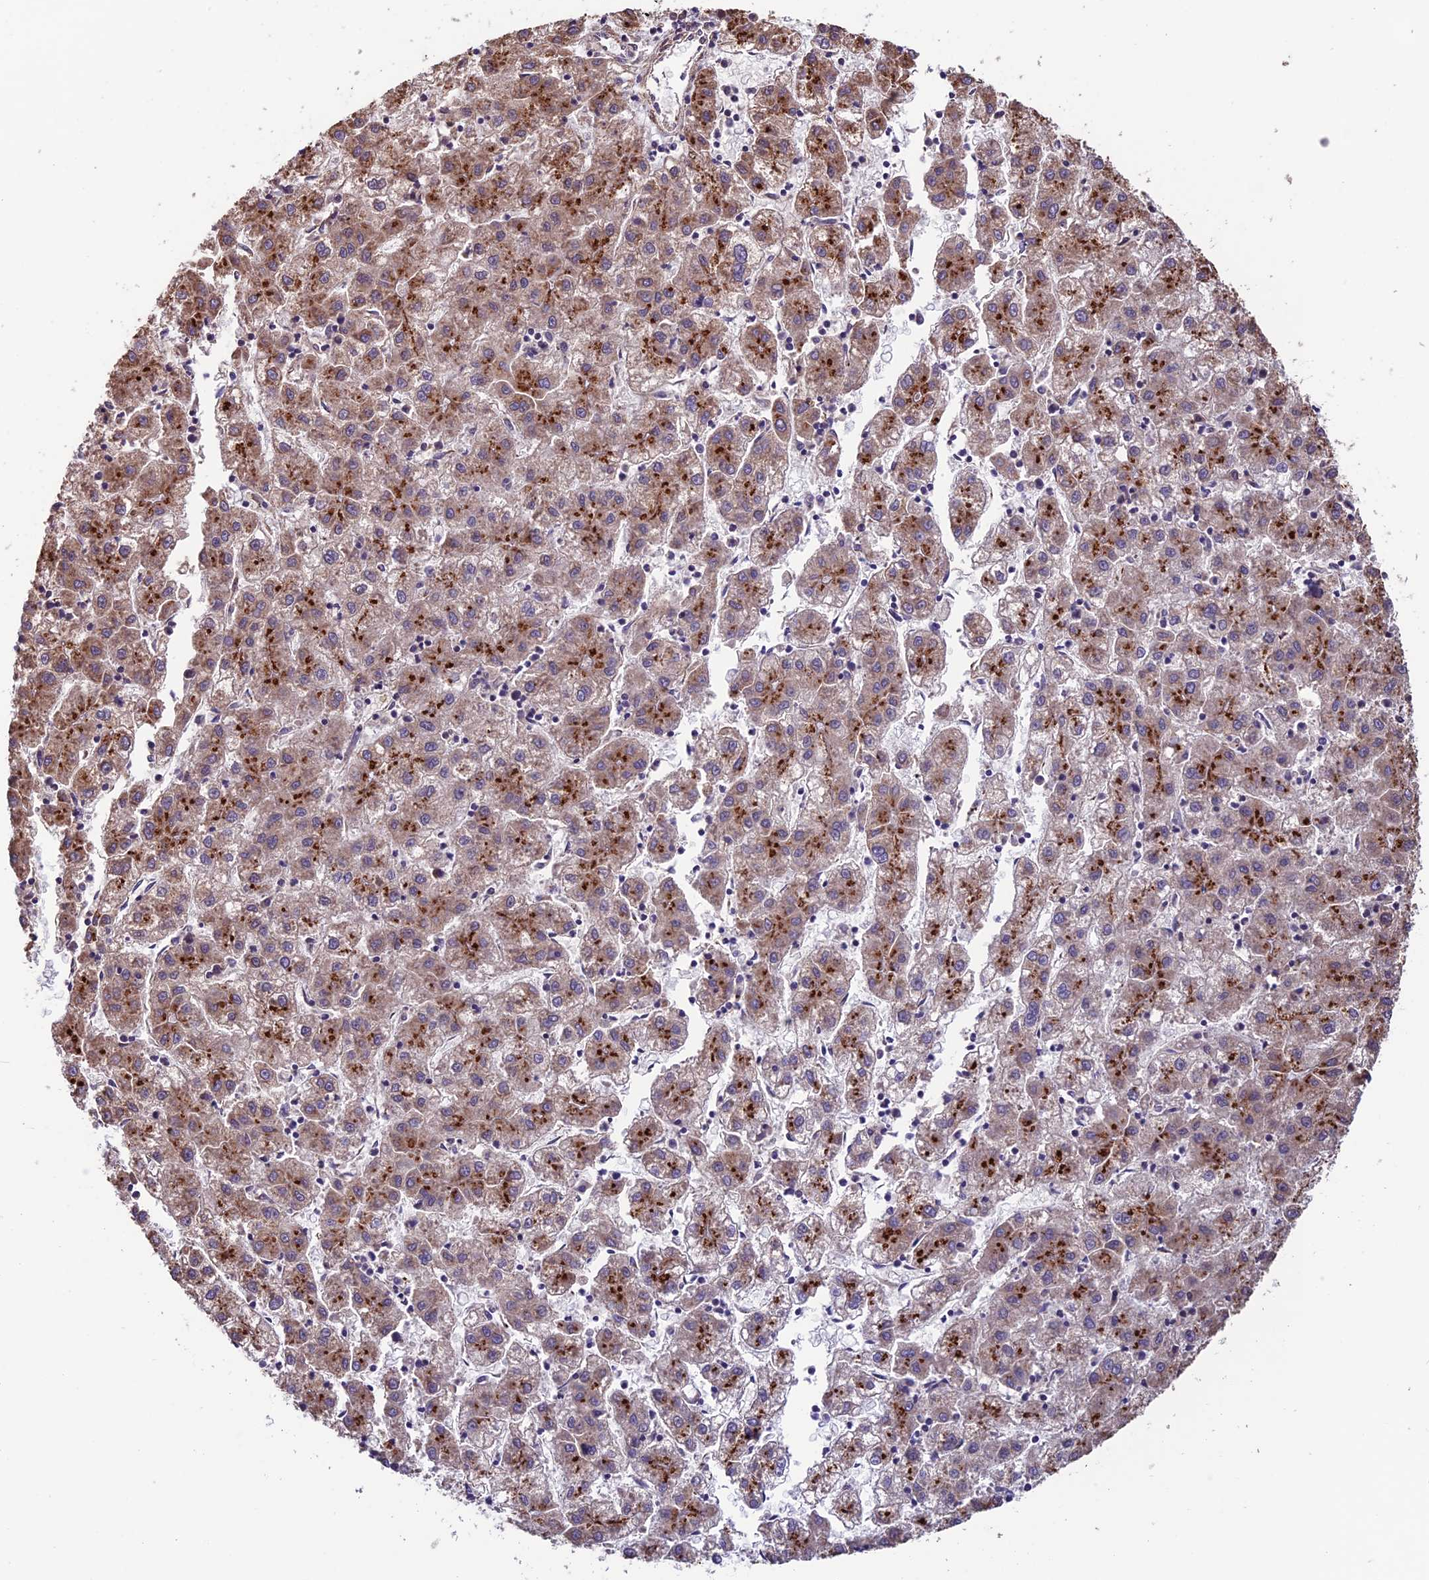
{"staining": {"intensity": "moderate", "quantity": ">75%", "location": "cytoplasmic/membranous"}, "tissue": "liver cancer", "cell_type": "Tumor cells", "image_type": "cancer", "snomed": [{"axis": "morphology", "description": "Carcinoma, Hepatocellular, NOS"}, {"axis": "topography", "description": "Liver"}], "caption": "Brown immunohistochemical staining in human hepatocellular carcinoma (liver) shows moderate cytoplasmic/membranous staining in about >75% of tumor cells.", "gene": "CABIN1", "patient": {"sex": "male", "age": 72}}